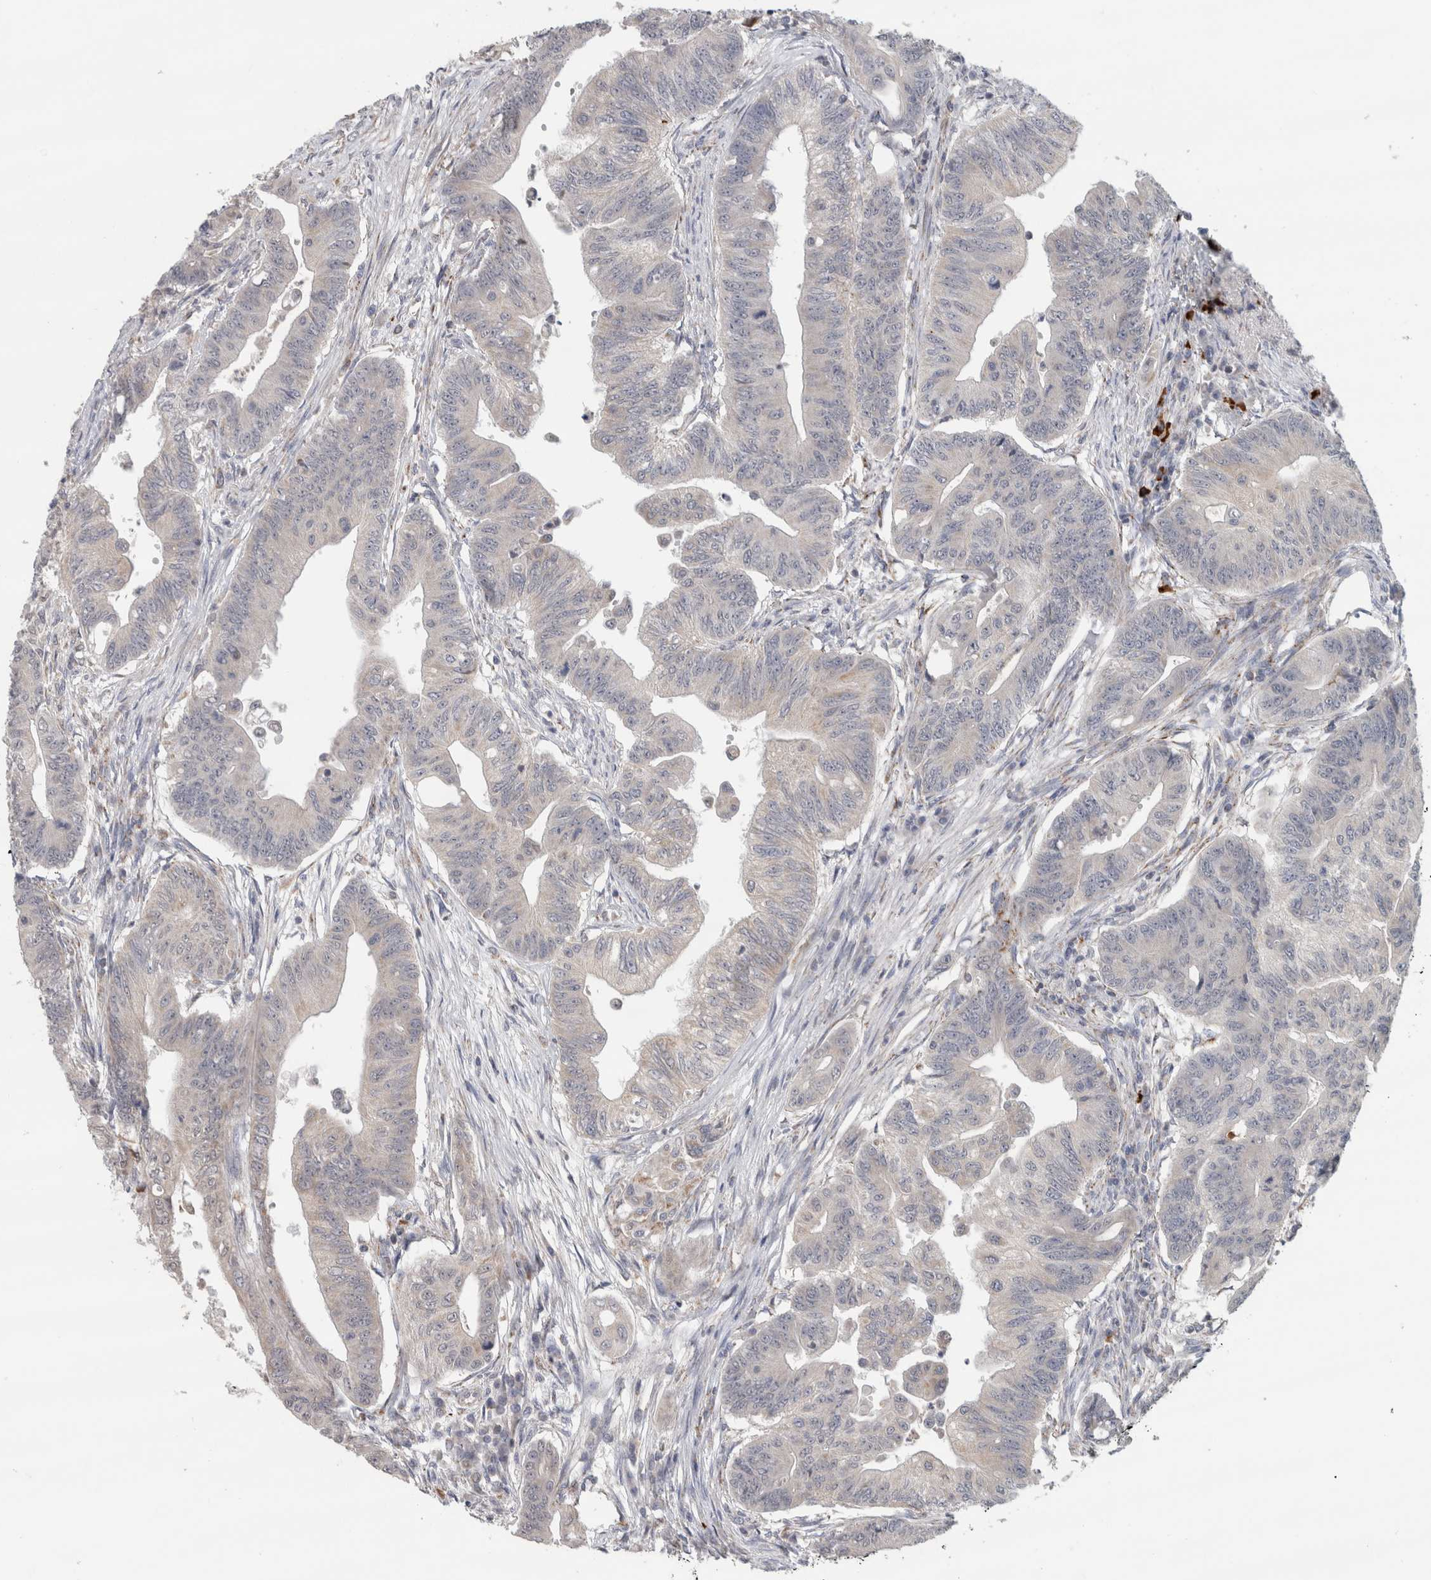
{"staining": {"intensity": "negative", "quantity": "none", "location": "none"}, "tissue": "colorectal cancer", "cell_type": "Tumor cells", "image_type": "cancer", "snomed": [{"axis": "morphology", "description": "Adenoma, NOS"}, {"axis": "morphology", "description": "Adenocarcinoma, NOS"}, {"axis": "topography", "description": "Colon"}], "caption": "High magnification brightfield microscopy of adenoma (colorectal) stained with DAB (3,3'-diaminobenzidine) (brown) and counterstained with hematoxylin (blue): tumor cells show no significant expression.", "gene": "RAB18", "patient": {"sex": "male", "age": 79}}